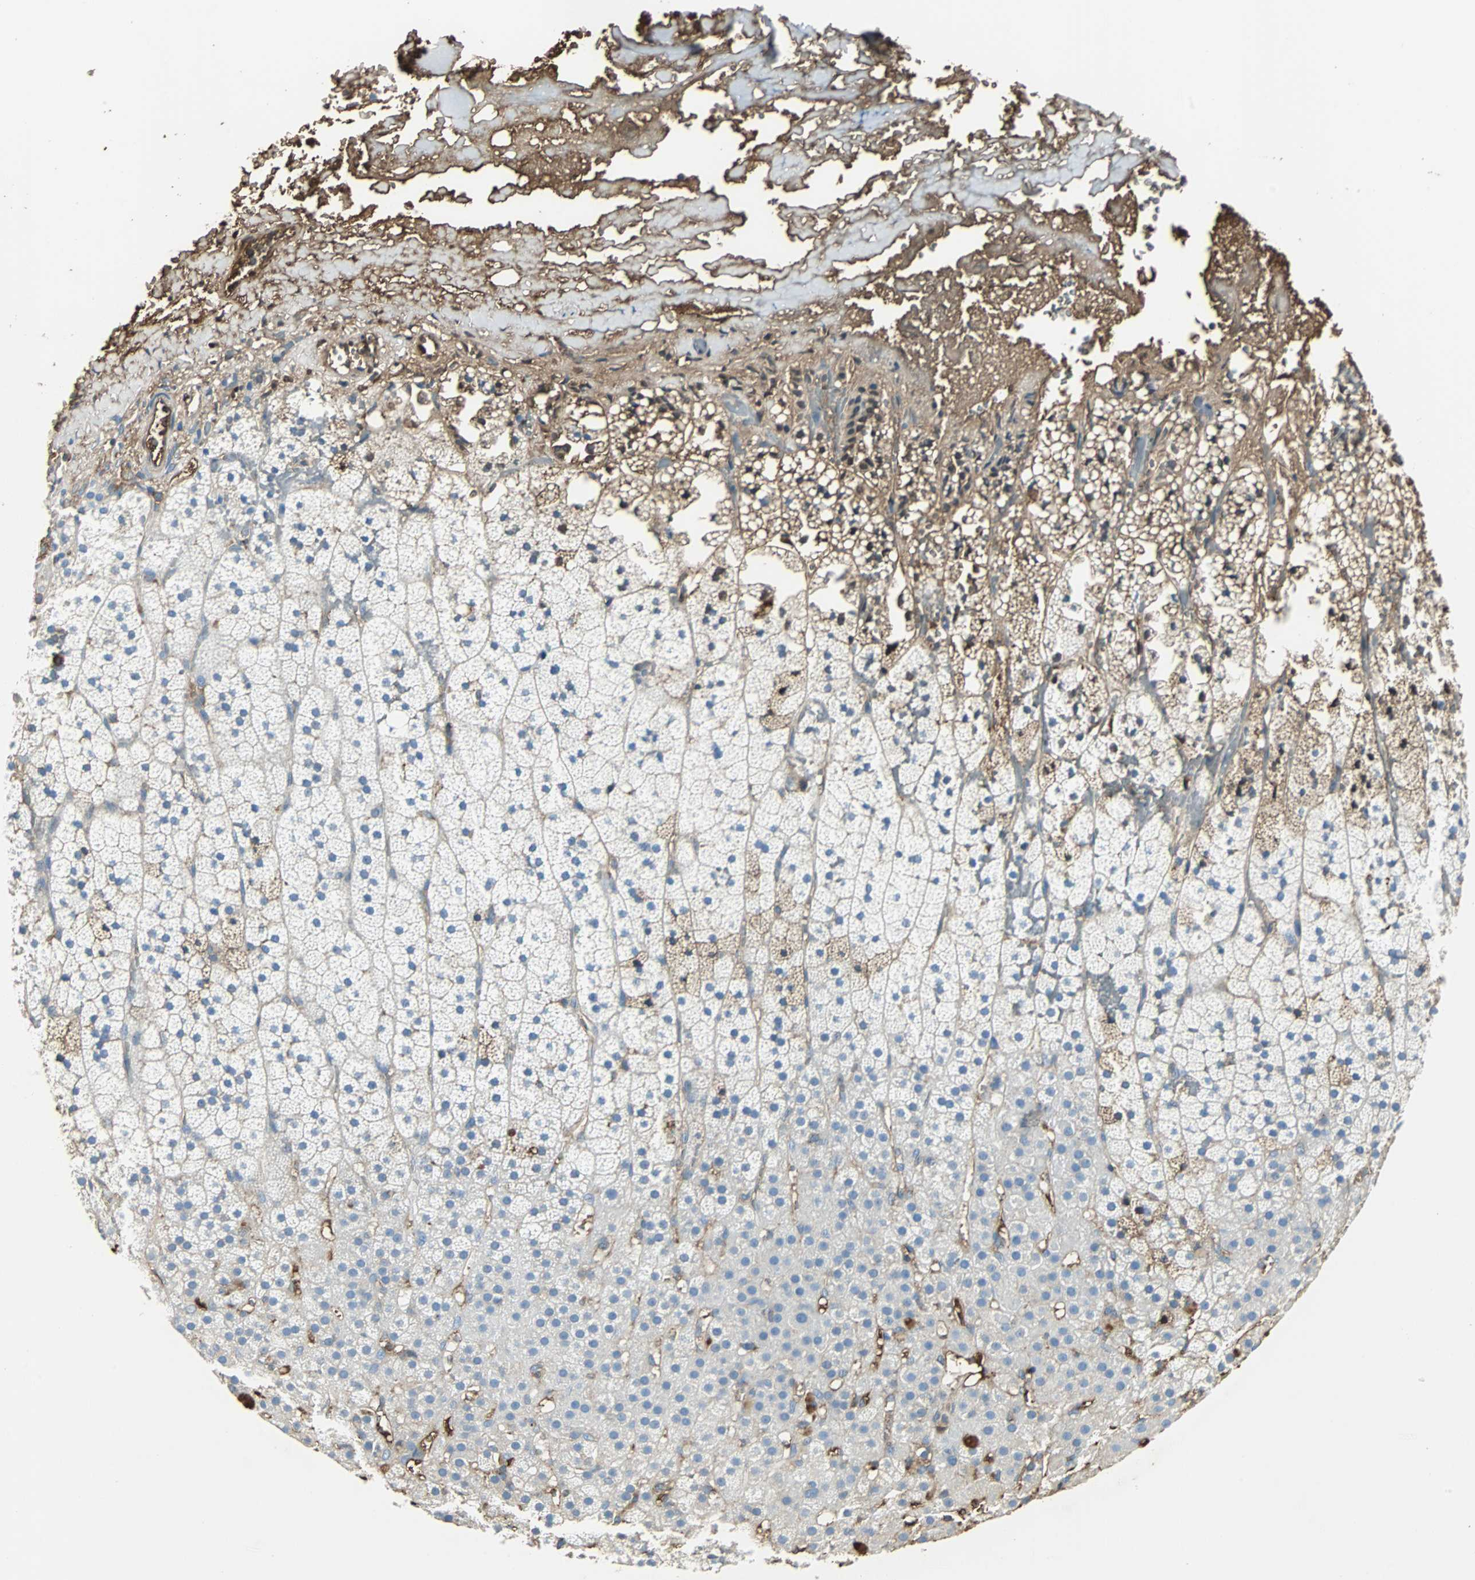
{"staining": {"intensity": "weak", "quantity": "<25%", "location": "cytoplasmic/membranous"}, "tissue": "adrenal gland", "cell_type": "Glandular cells", "image_type": "normal", "snomed": [{"axis": "morphology", "description": "Normal tissue, NOS"}, {"axis": "topography", "description": "Adrenal gland"}], "caption": "IHC image of benign human adrenal gland stained for a protein (brown), which reveals no expression in glandular cells. (Immunohistochemistry, brightfield microscopy, high magnification).", "gene": "IGHA1", "patient": {"sex": "male", "age": 35}}